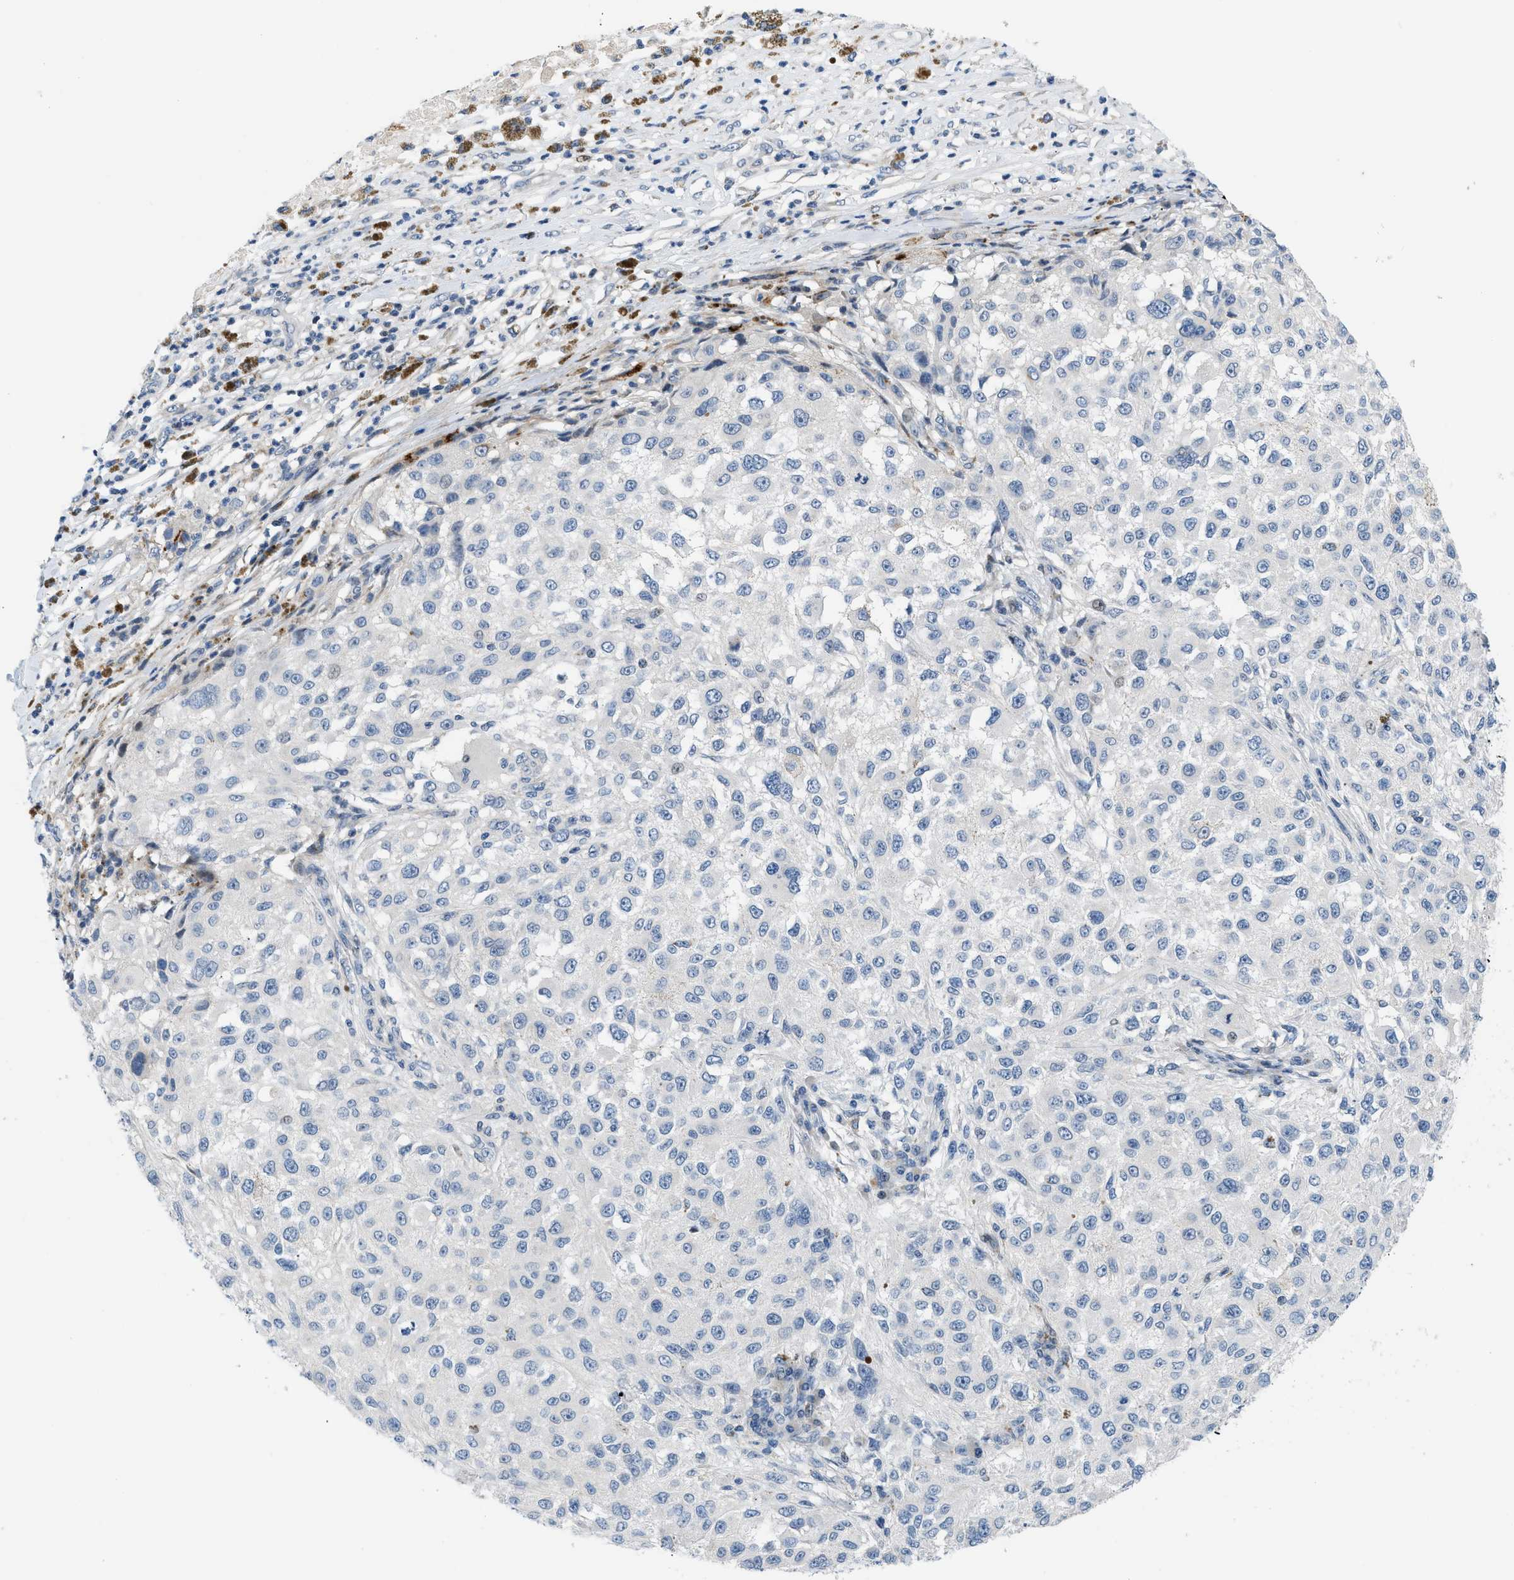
{"staining": {"intensity": "negative", "quantity": "none", "location": "none"}, "tissue": "melanoma", "cell_type": "Tumor cells", "image_type": "cancer", "snomed": [{"axis": "morphology", "description": "Necrosis, NOS"}, {"axis": "morphology", "description": "Malignant melanoma, NOS"}, {"axis": "topography", "description": "Skin"}], "caption": "DAB (3,3'-diaminobenzidine) immunohistochemical staining of malignant melanoma shows no significant staining in tumor cells.", "gene": "FDCSP", "patient": {"sex": "female", "age": 87}}